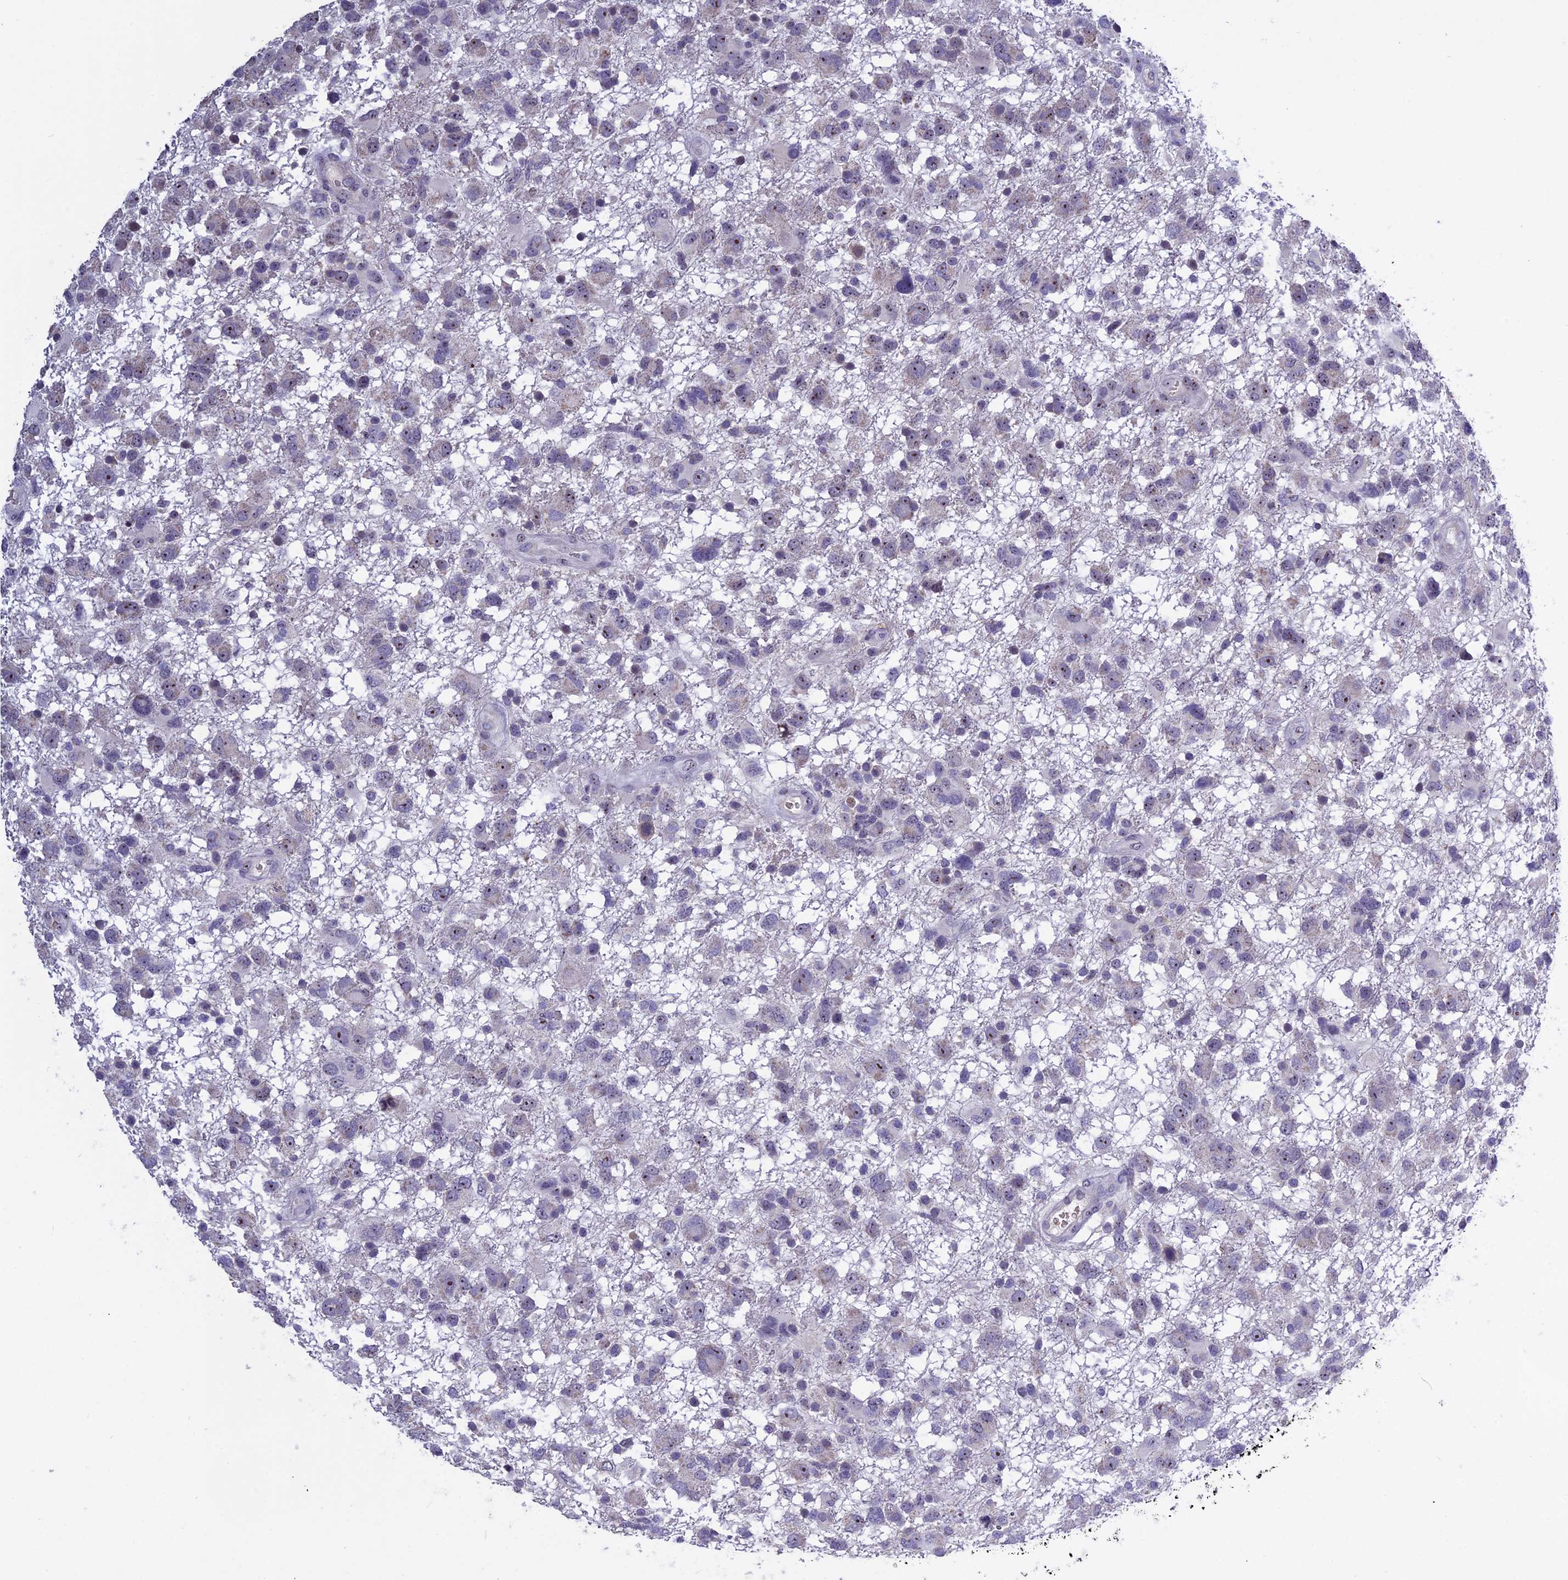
{"staining": {"intensity": "negative", "quantity": "none", "location": "none"}, "tissue": "glioma", "cell_type": "Tumor cells", "image_type": "cancer", "snomed": [{"axis": "morphology", "description": "Glioma, malignant, High grade"}, {"axis": "topography", "description": "Brain"}], "caption": "The histopathology image reveals no significant staining in tumor cells of high-grade glioma (malignant).", "gene": "KNOP1", "patient": {"sex": "male", "age": 61}}